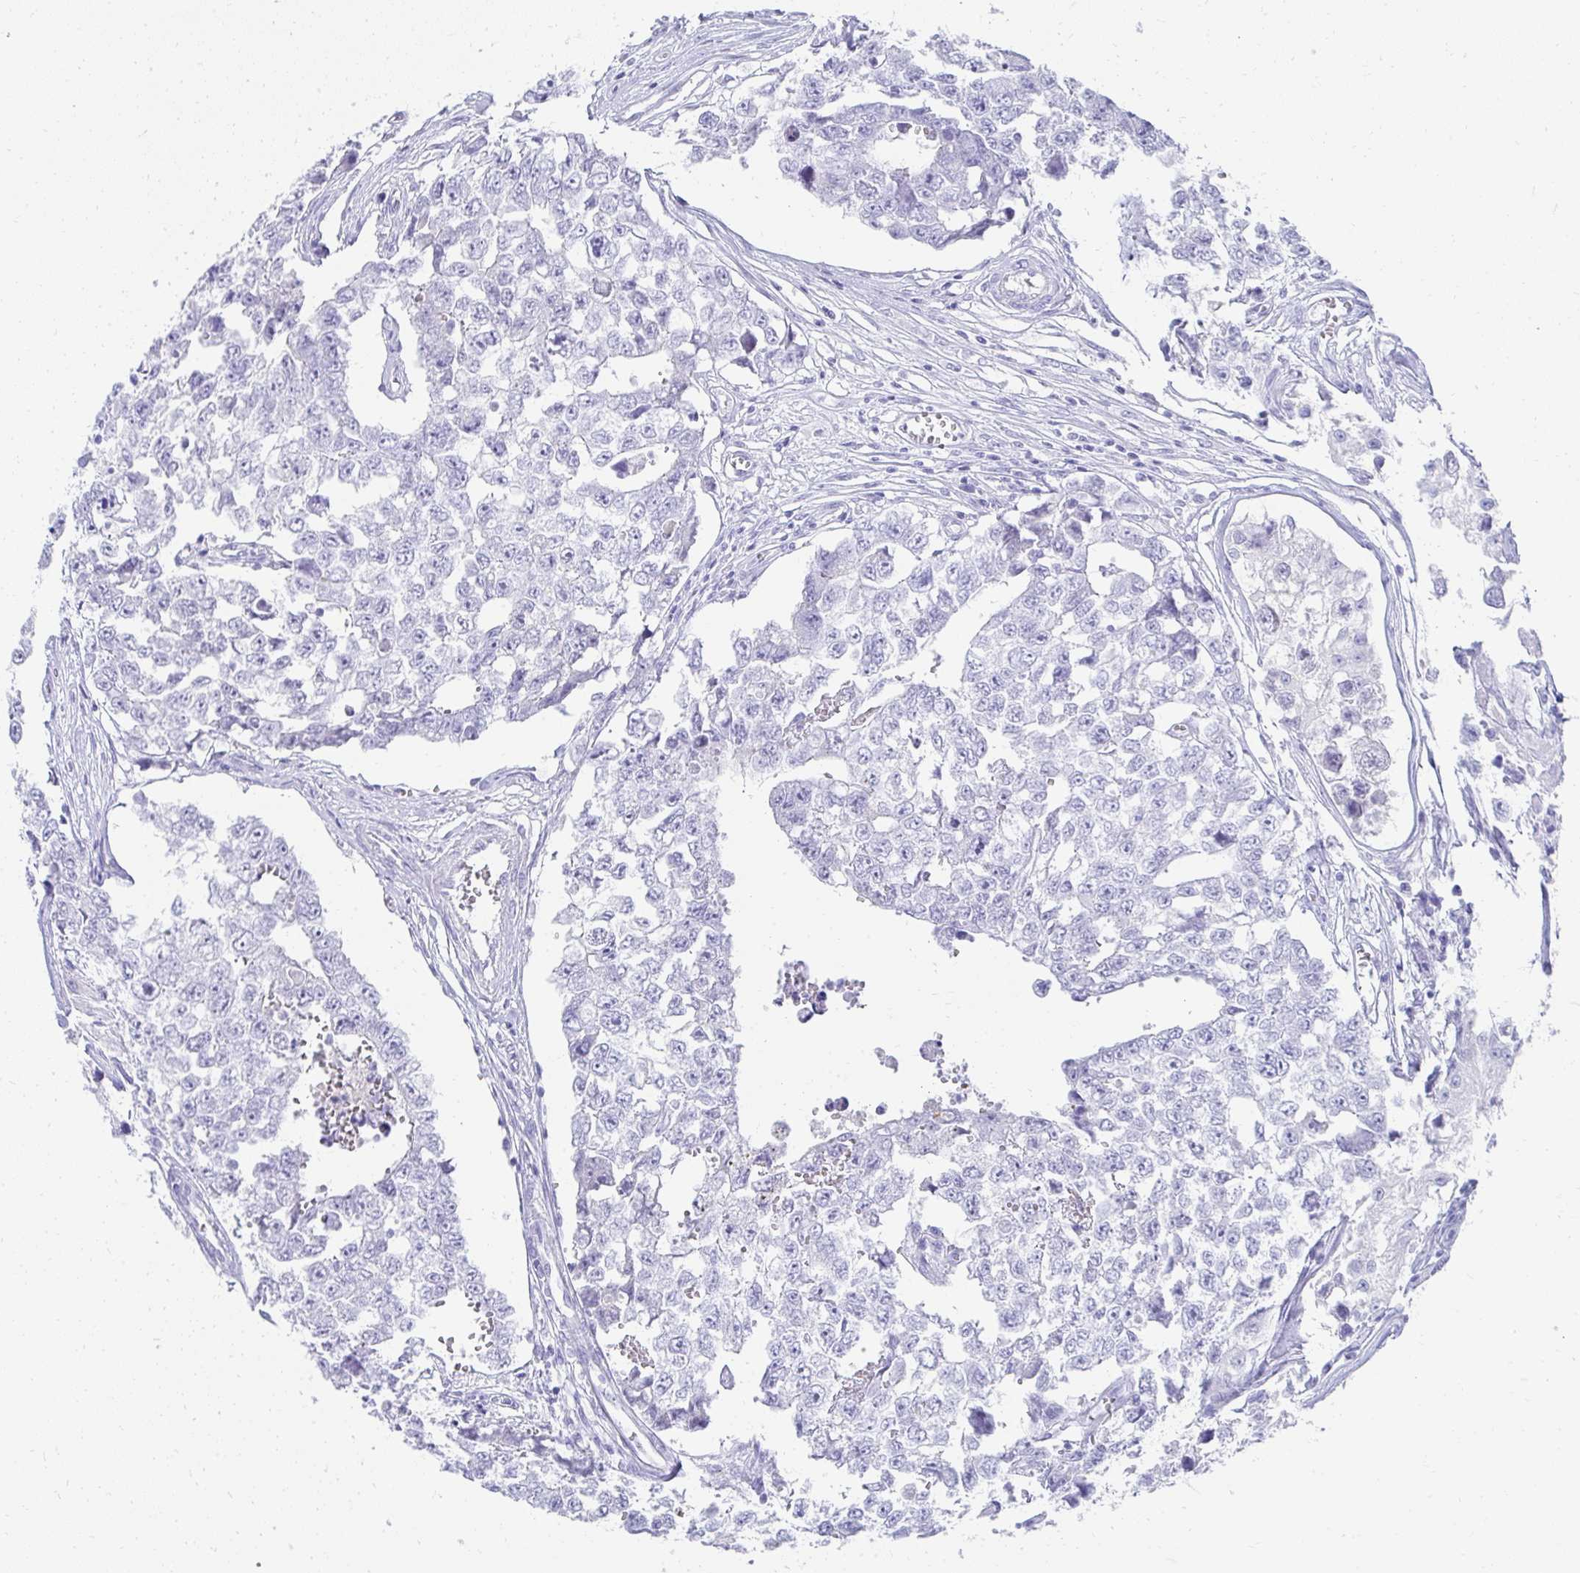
{"staining": {"intensity": "negative", "quantity": "none", "location": "none"}, "tissue": "testis cancer", "cell_type": "Tumor cells", "image_type": "cancer", "snomed": [{"axis": "morphology", "description": "Carcinoma, Embryonal, NOS"}, {"axis": "topography", "description": "Testis"}], "caption": "Human testis embryonal carcinoma stained for a protein using immunohistochemistry (IHC) shows no positivity in tumor cells.", "gene": "TNNT1", "patient": {"sex": "male", "age": 18}}